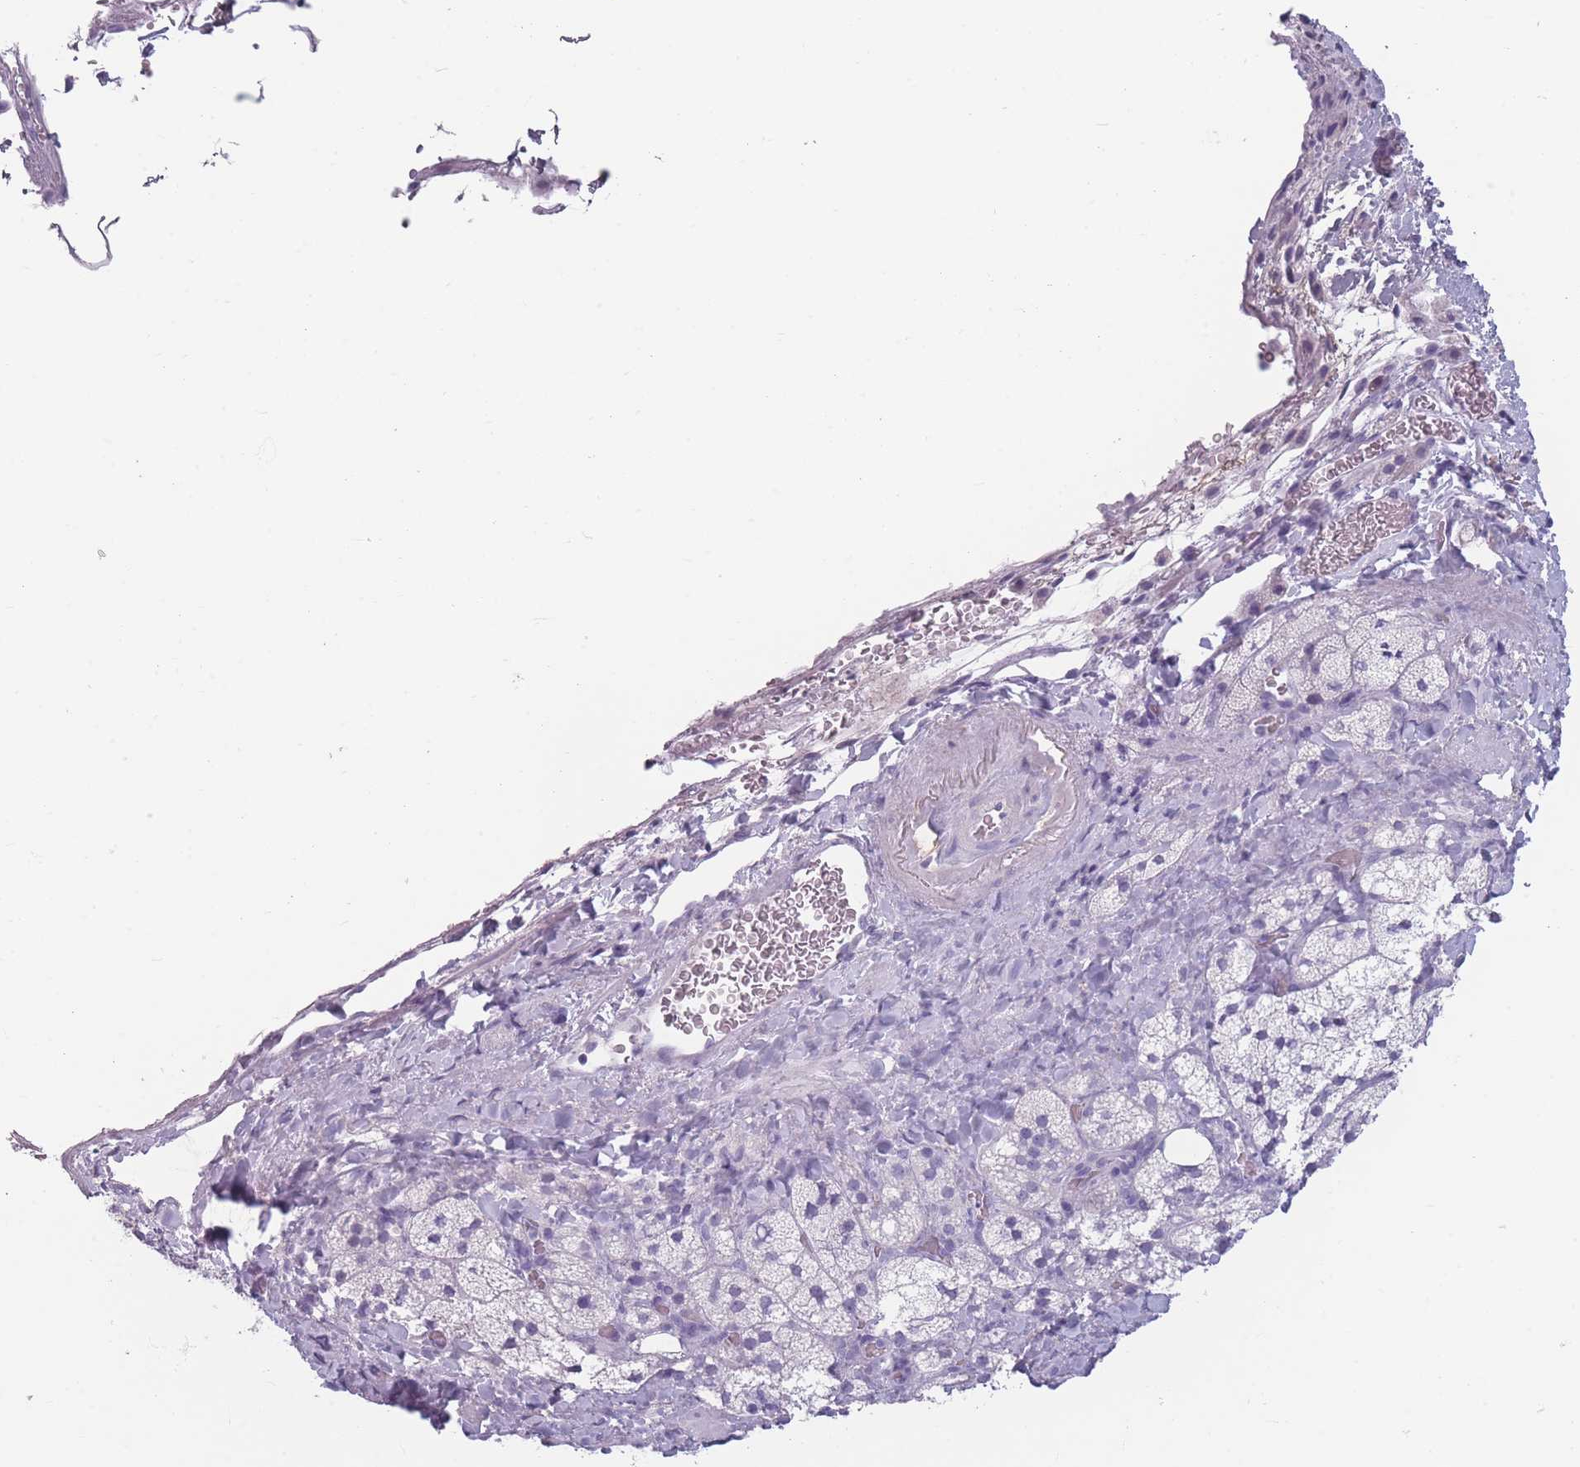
{"staining": {"intensity": "negative", "quantity": "none", "location": "none"}, "tissue": "adrenal gland", "cell_type": "Glandular cells", "image_type": "normal", "snomed": [{"axis": "morphology", "description": "Normal tissue, NOS"}, {"axis": "topography", "description": "Adrenal gland"}], "caption": "Glandular cells show no significant protein expression in unremarkable adrenal gland. (DAB (3,3'-diaminobenzidine) IHC with hematoxylin counter stain).", "gene": "CCNO", "patient": {"sex": "male", "age": 61}}